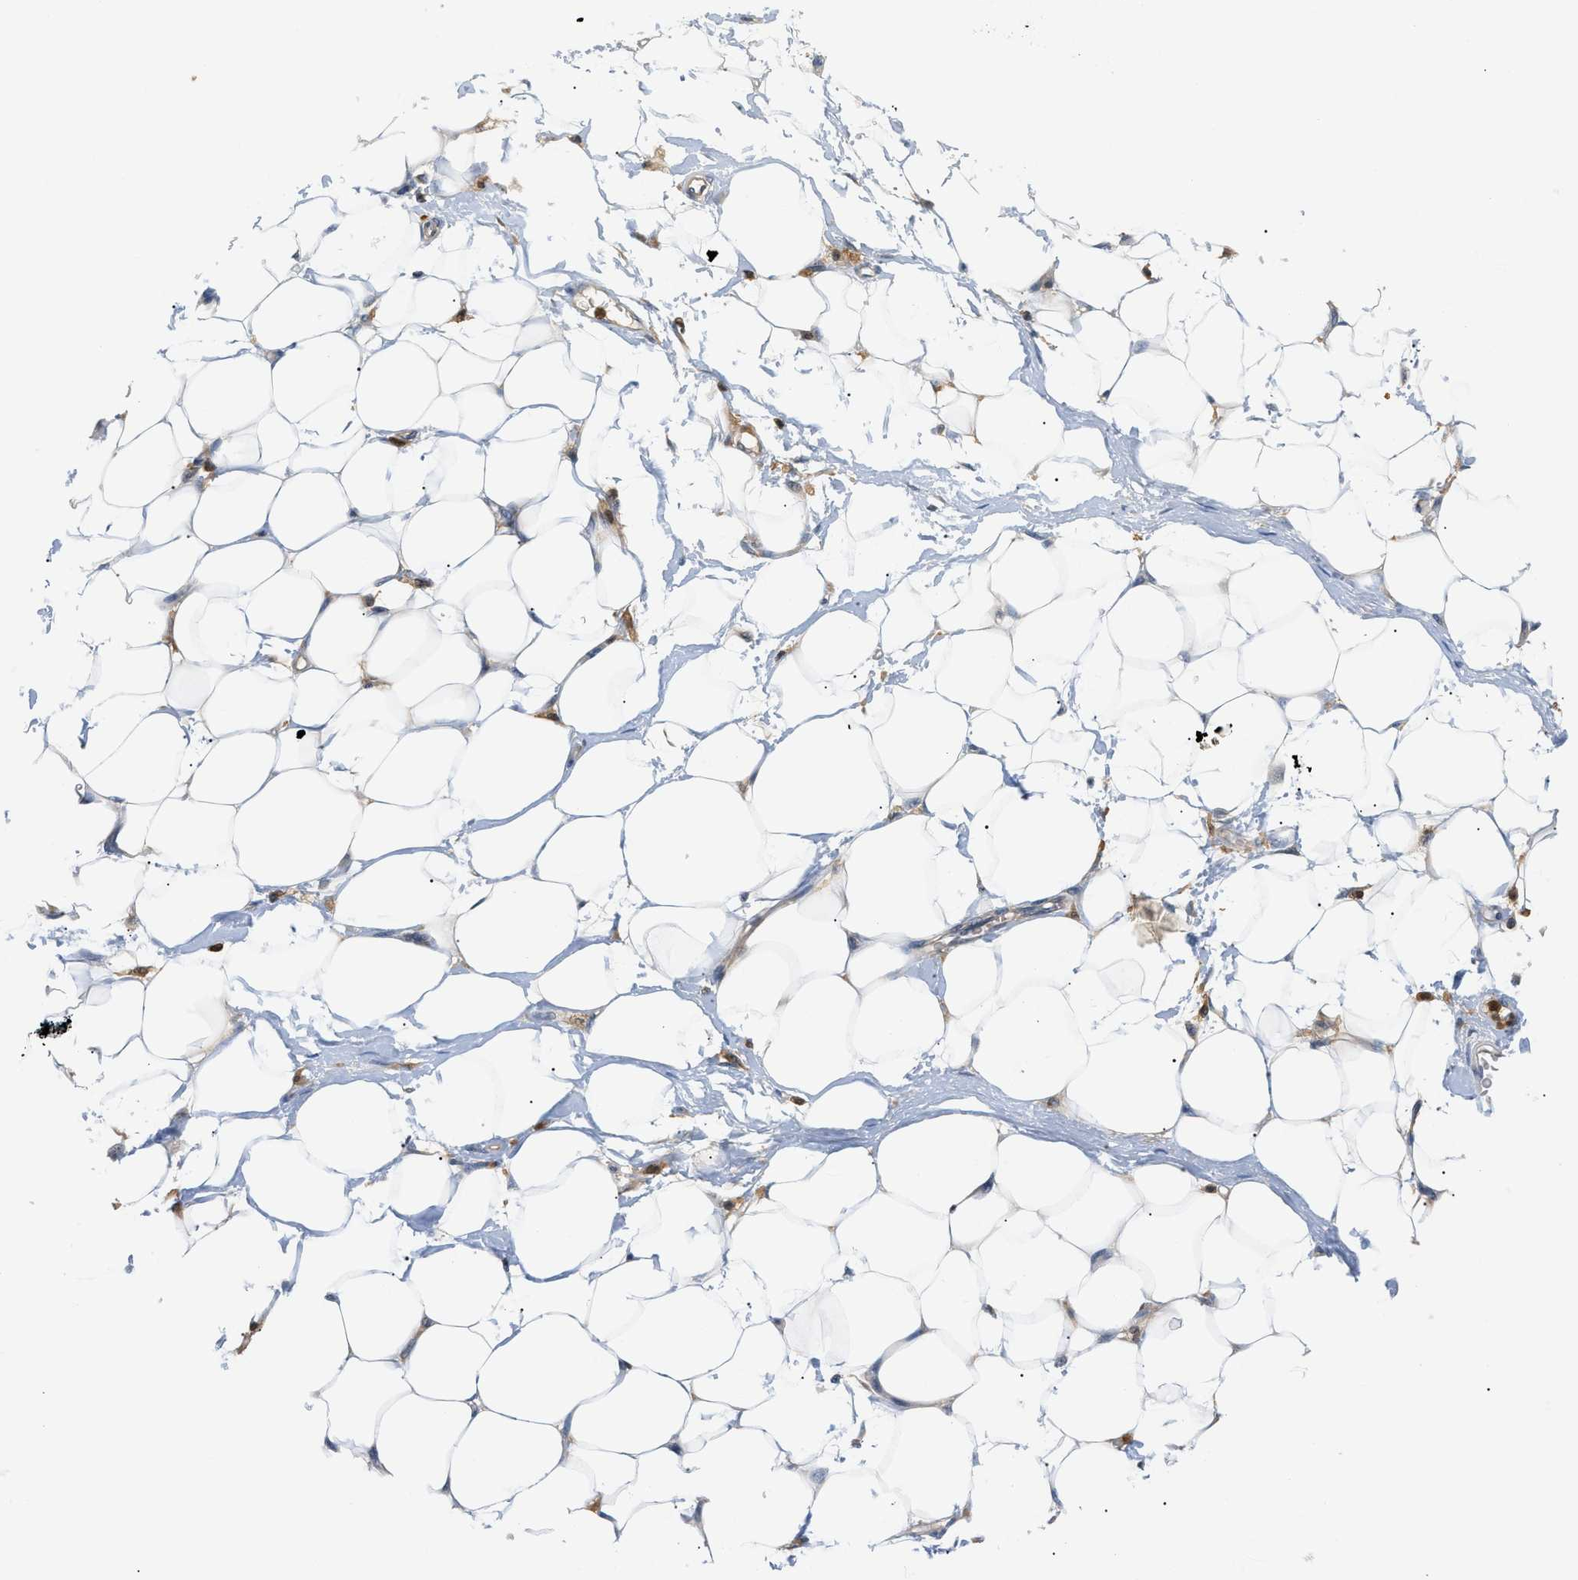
{"staining": {"intensity": "negative", "quantity": "none", "location": "none"}, "tissue": "adipose tissue", "cell_type": "Adipocytes", "image_type": "normal", "snomed": [{"axis": "morphology", "description": "Normal tissue, NOS"}, {"axis": "morphology", "description": "Urothelial carcinoma, High grade"}, {"axis": "topography", "description": "Vascular tissue"}, {"axis": "topography", "description": "Urinary bladder"}], "caption": "Adipocytes show no significant protein staining in benign adipose tissue.", "gene": "PYCARD", "patient": {"sex": "female", "age": 56}}